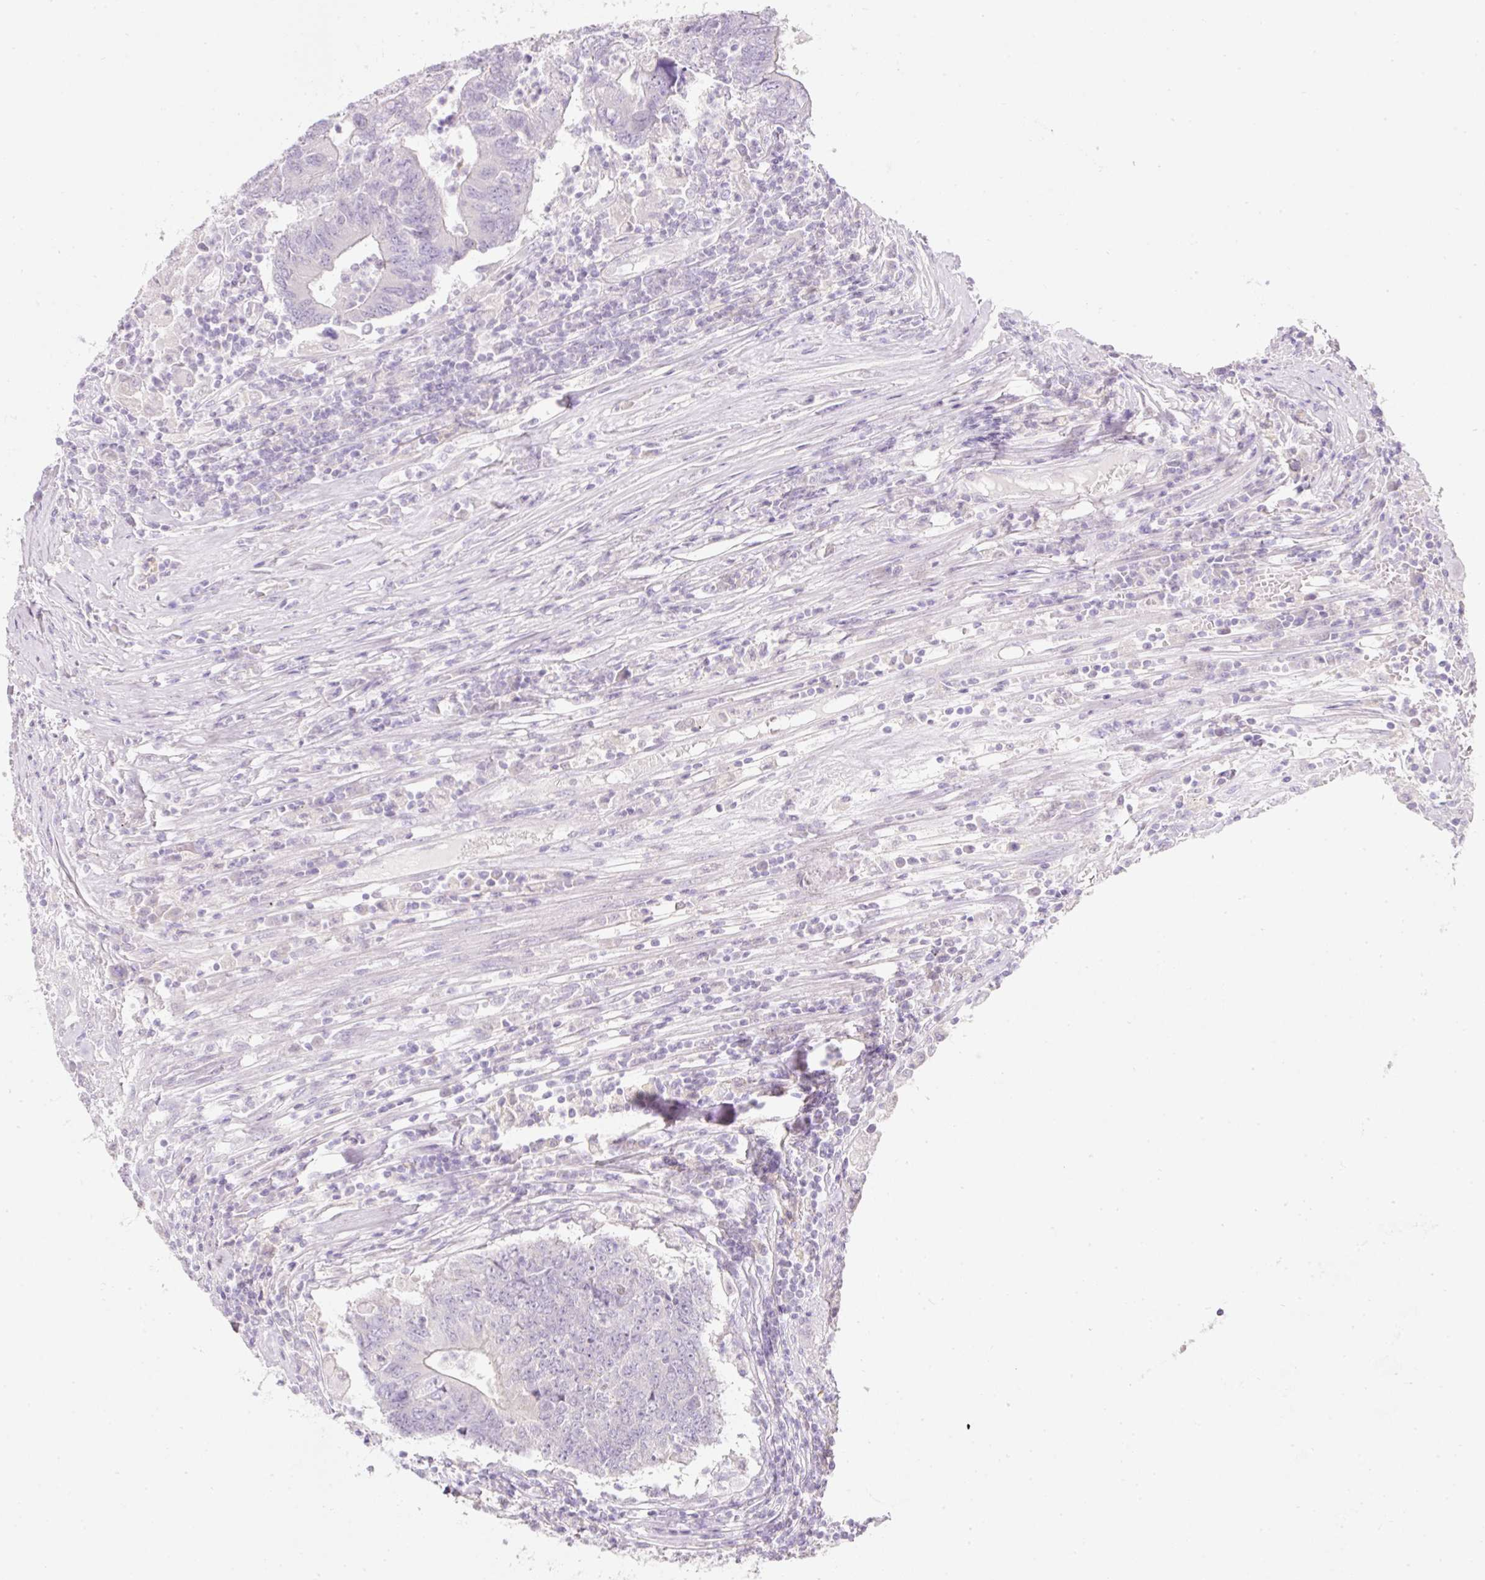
{"staining": {"intensity": "negative", "quantity": "none", "location": "none"}, "tissue": "colorectal cancer", "cell_type": "Tumor cells", "image_type": "cancer", "snomed": [{"axis": "morphology", "description": "Adenocarcinoma, NOS"}, {"axis": "topography", "description": "Colon"}], "caption": "Adenocarcinoma (colorectal) was stained to show a protein in brown. There is no significant expression in tumor cells.", "gene": "SLC2A2", "patient": {"sex": "female", "age": 48}}